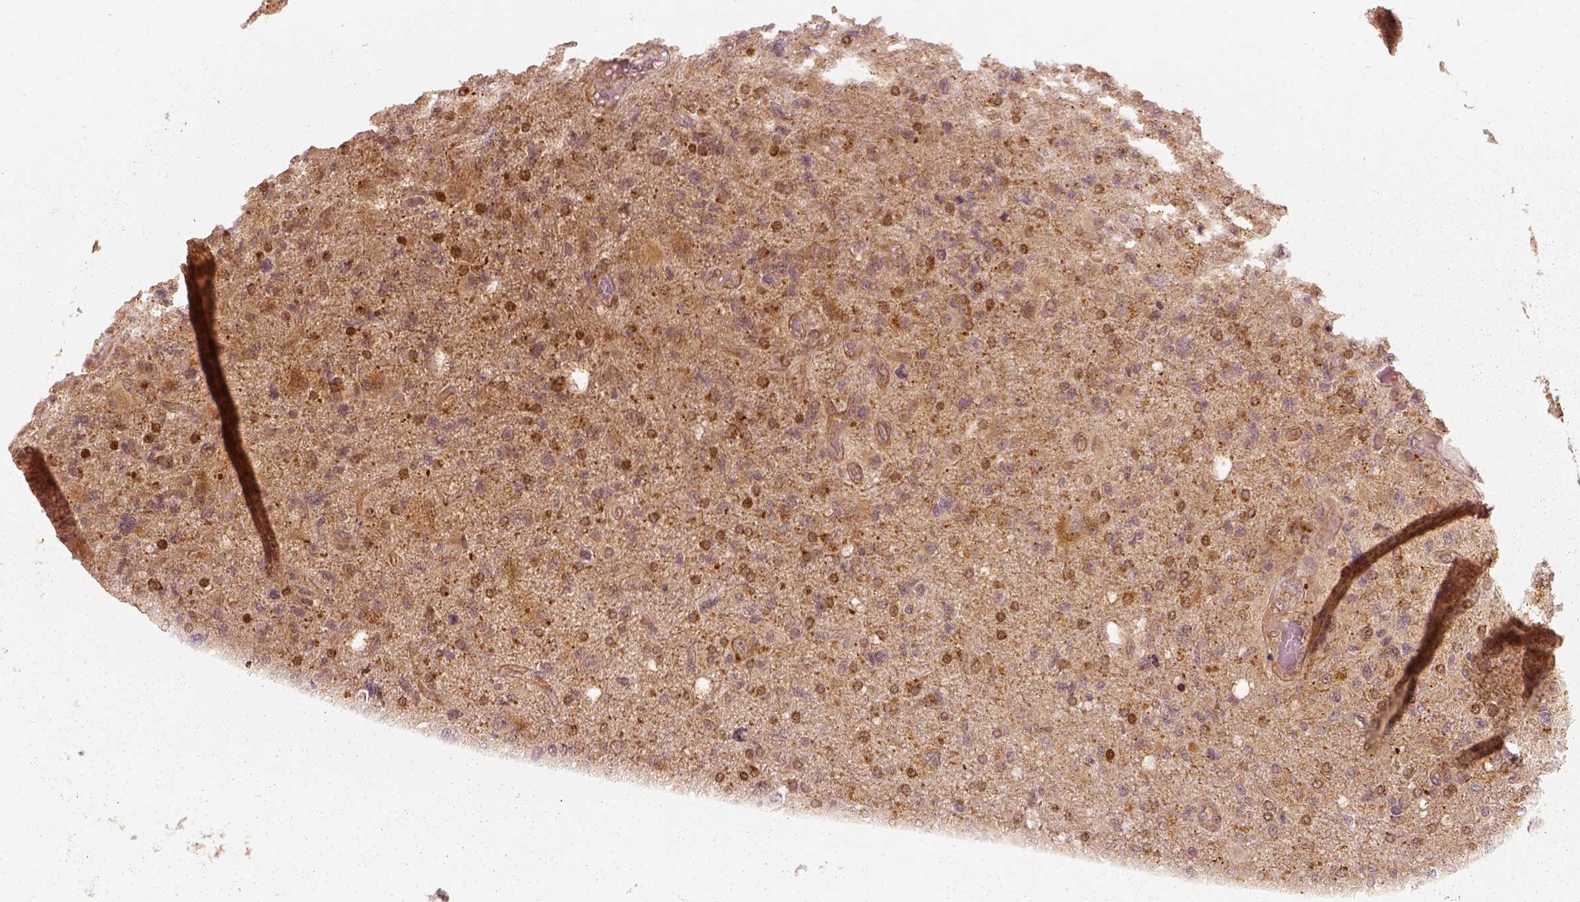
{"staining": {"intensity": "weak", "quantity": ">75%", "location": "cytoplasmic/membranous"}, "tissue": "glioma", "cell_type": "Tumor cells", "image_type": "cancer", "snomed": [{"axis": "morphology", "description": "Glioma, malignant, High grade"}, {"axis": "topography", "description": "Cerebral cortex"}], "caption": "Glioma stained with a protein marker shows weak staining in tumor cells.", "gene": "SLC12A9", "patient": {"sex": "male", "age": 70}}